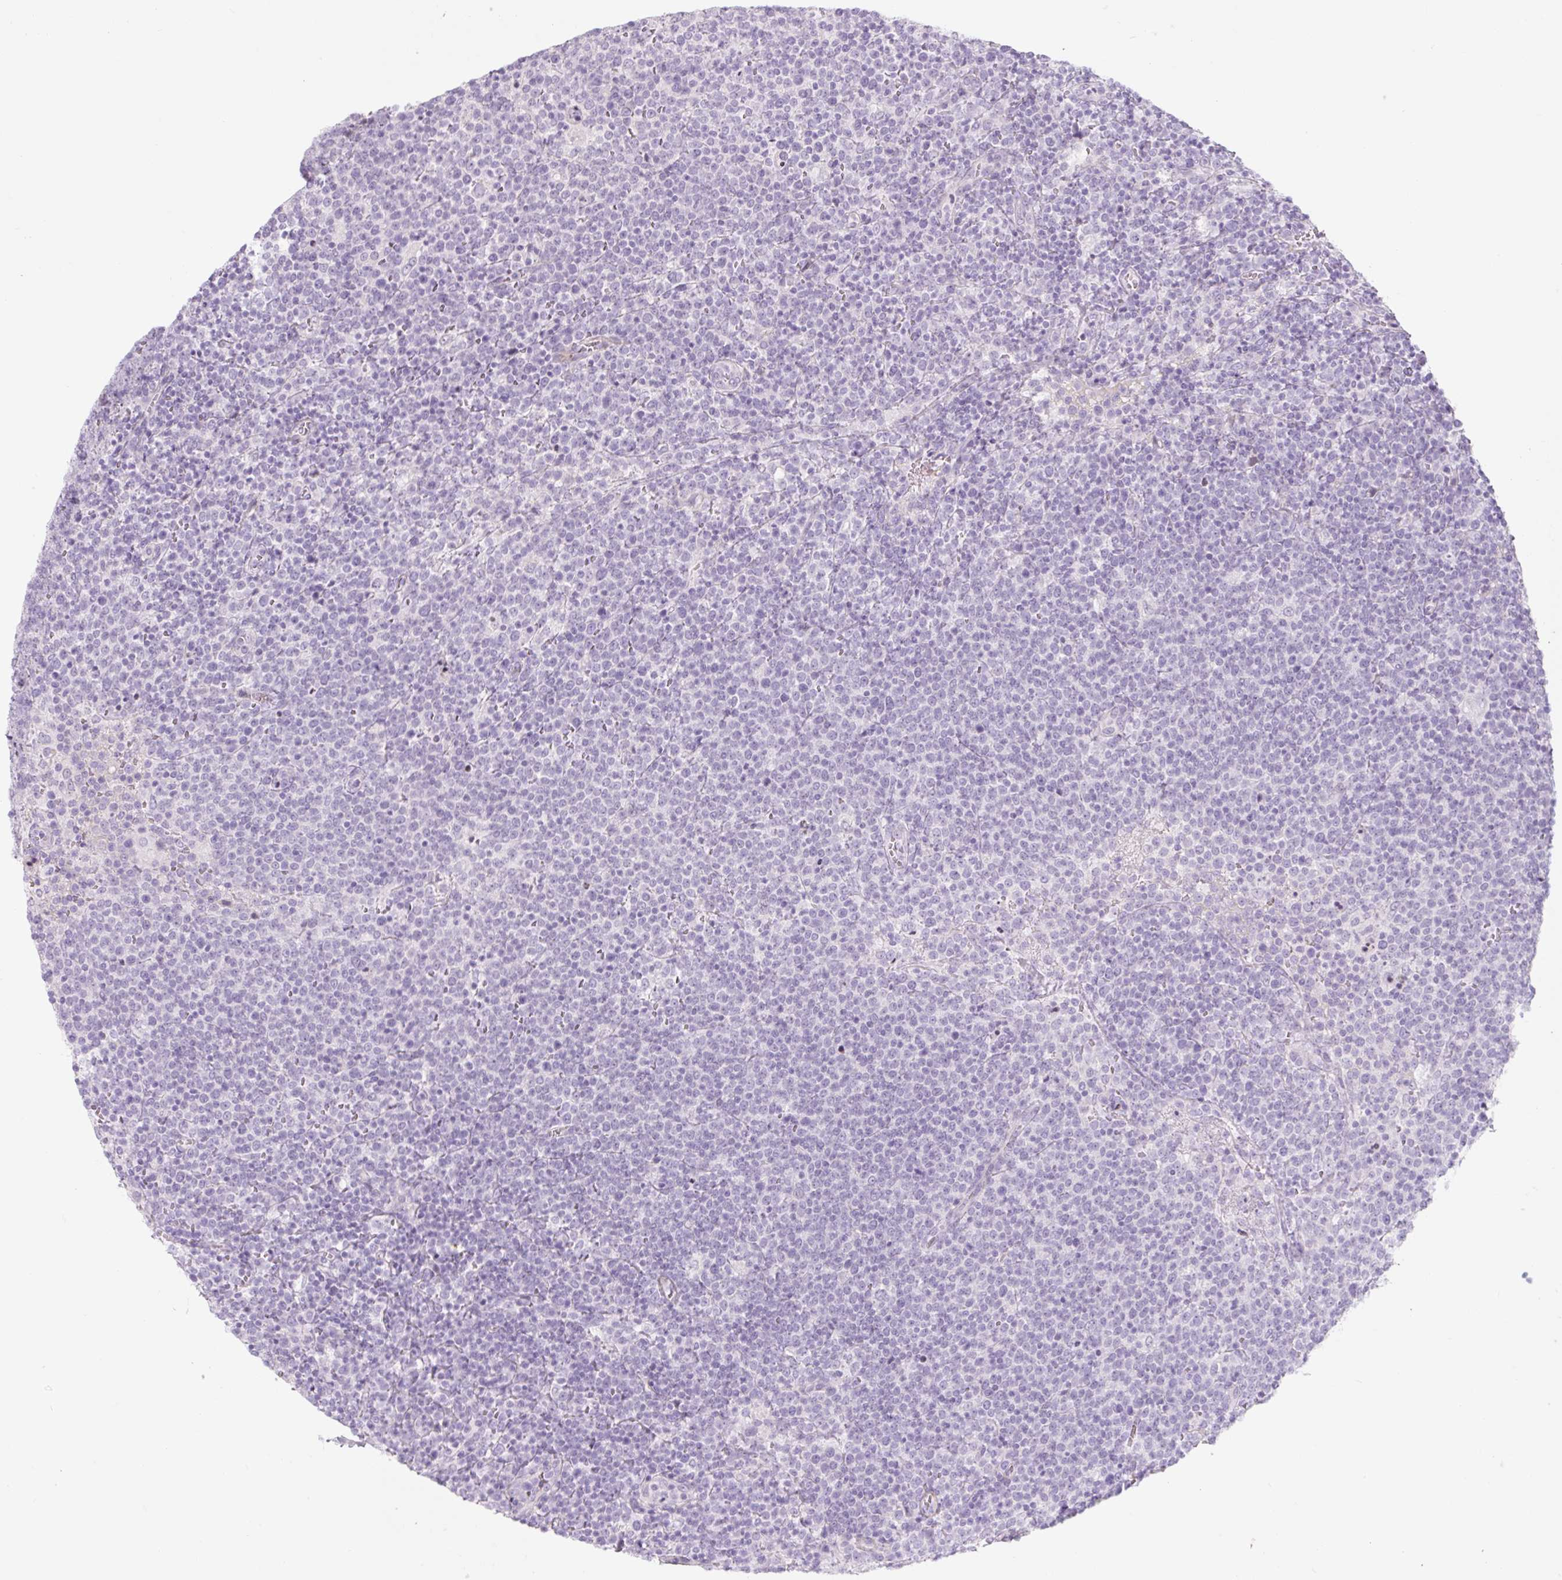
{"staining": {"intensity": "negative", "quantity": "none", "location": "none"}, "tissue": "lymphoma", "cell_type": "Tumor cells", "image_type": "cancer", "snomed": [{"axis": "morphology", "description": "Malignant lymphoma, non-Hodgkin's type, High grade"}, {"axis": "topography", "description": "Lymph node"}], "caption": "High-grade malignant lymphoma, non-Hodgkin's type stained for a protein using immunohistochemistry (IHC) demonstrates no positivity tumor cells.", "gene": "PRM1", "patient": {"sex": "male", "age": 61}}